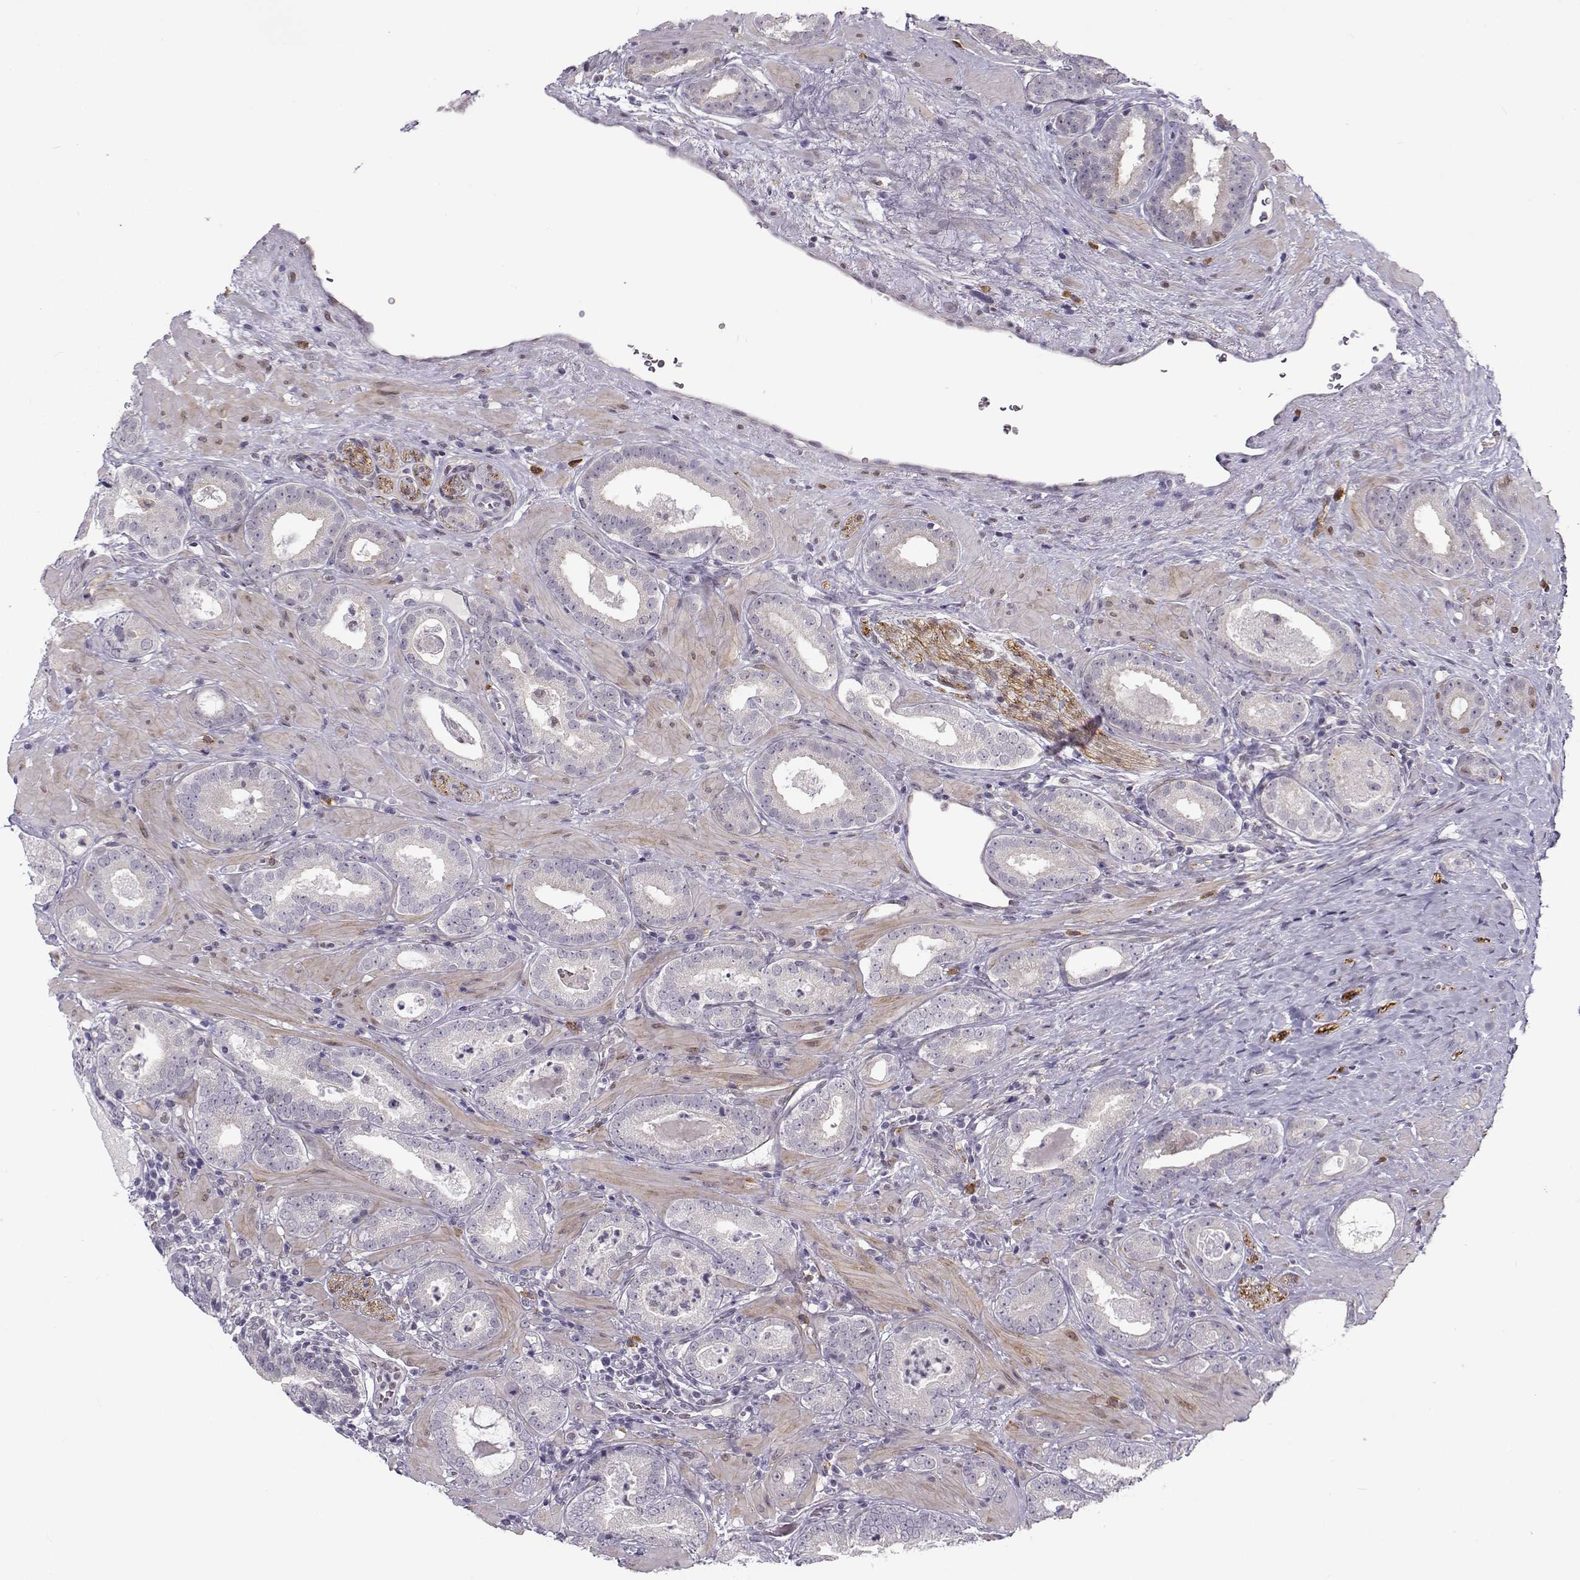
{"staining": {"intensity": "negative", "quantity": "none", "location": "none"}, "tissue": "prostate cancer", "cell_type": "Tumor cells", "image_type": "cancer", "snomed": [{"axis": "morphology", "description": "Adenocarcinoma, Low grade"}, {"axis": "topography", "description": "Prostate"}], "caption": "The immunohistochemistry photomicrograph has no significant expression in tumor cells of prostate cancer (low-grade adenocarcinoma) tissue.", "gene": "BACH1", "patient": {"sex": "male", "age": 60}}